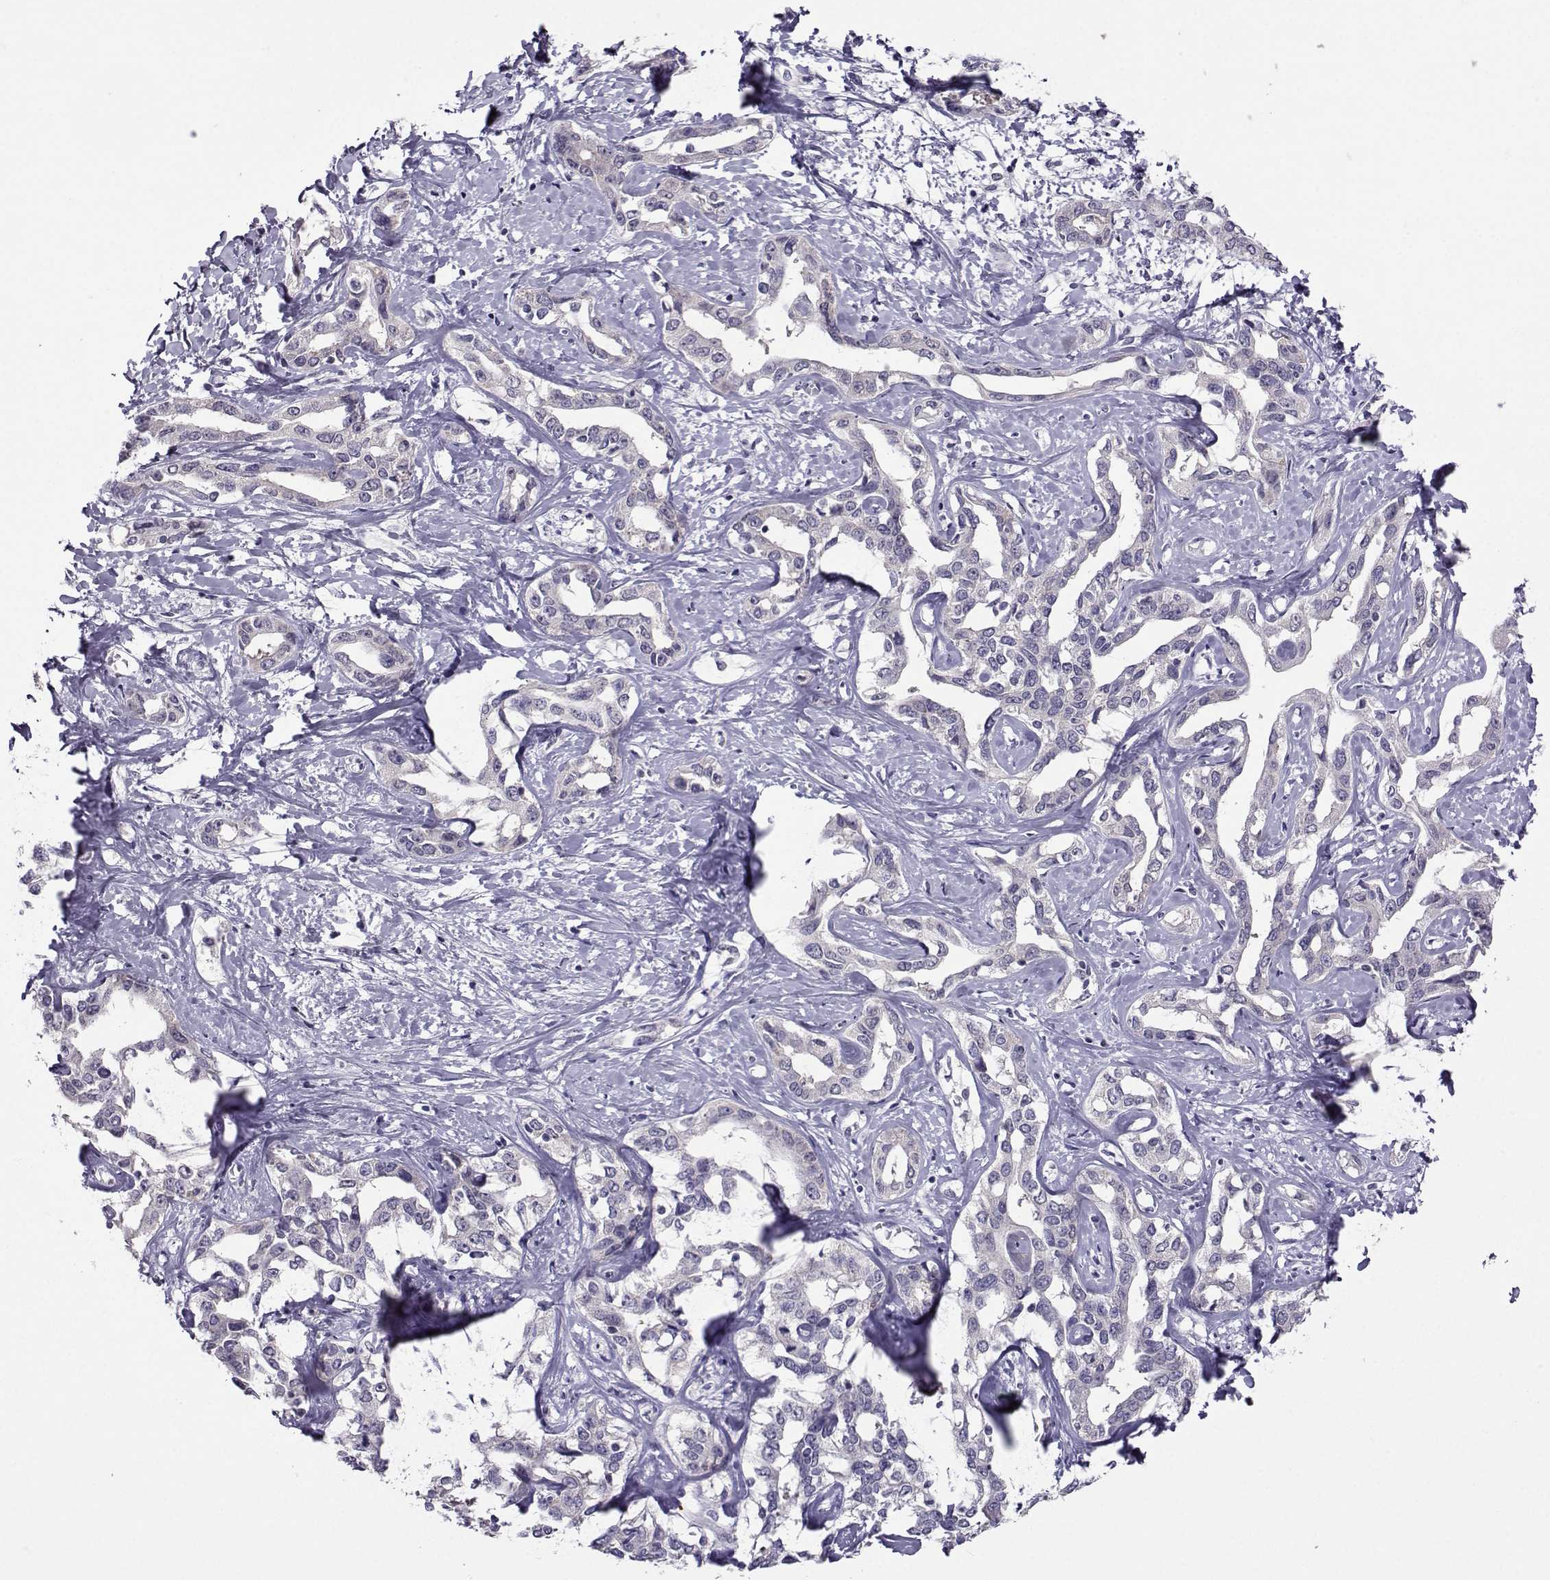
{"staining": {"intensity": "negative", "quantity": "none", "location": "none"}, "tissue": "liver cancer", "cell_type": "Tumor cells", "image_type": "cancer", "snomed": [{"axis": "morphology", "description": "Cholangiocarcinoma"}, {"axis": "topography", "description": "Liver"}], "caption": "Tumor cells show no significant protein positivity in liver cancer (cholangiocarcinoma).", "gene": "DDX20", "patient": {"sex": "male", "age": 59}}